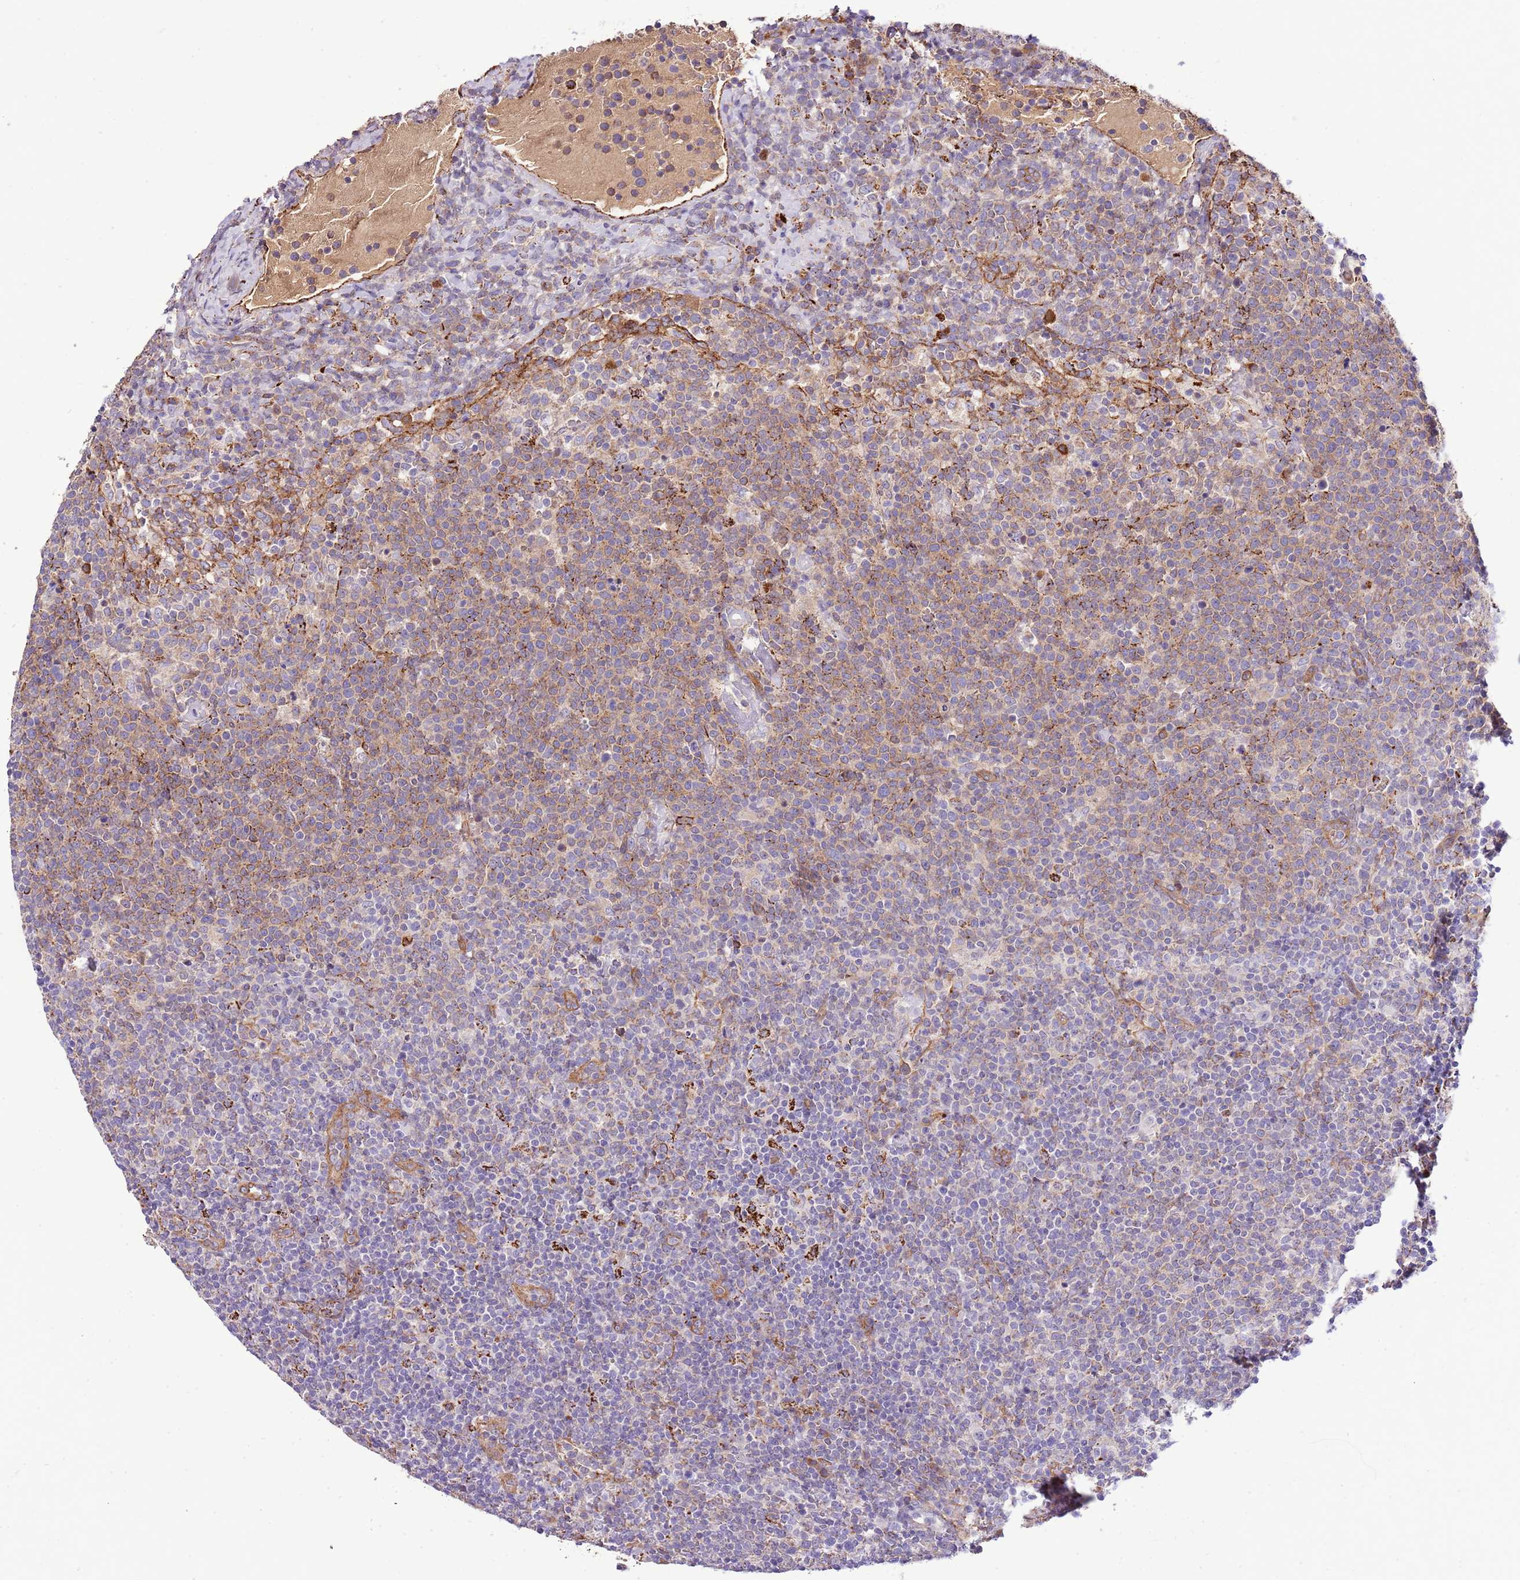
{"staining": {"intensity": "weak", "quantity": "25%-75%", "location": "cytoplasmic/membranous"}, "tissue": "lymphoma", "cell_type": "Tumor cells", "image_type": "cancer", "snomed": [{"axis": "morphology", "description": "Malignant lymphoma, non-Hodgkin's type, High grade"}, {"axis": "topography", "description": "Lymph node"}], "caption": "A brown stain highlights weak cytoplasmic/membranous staining of a protein in human lymphoma tumor cells.", "gene": "DOCK6", "patient": {"sex": "male", "age": 61}}